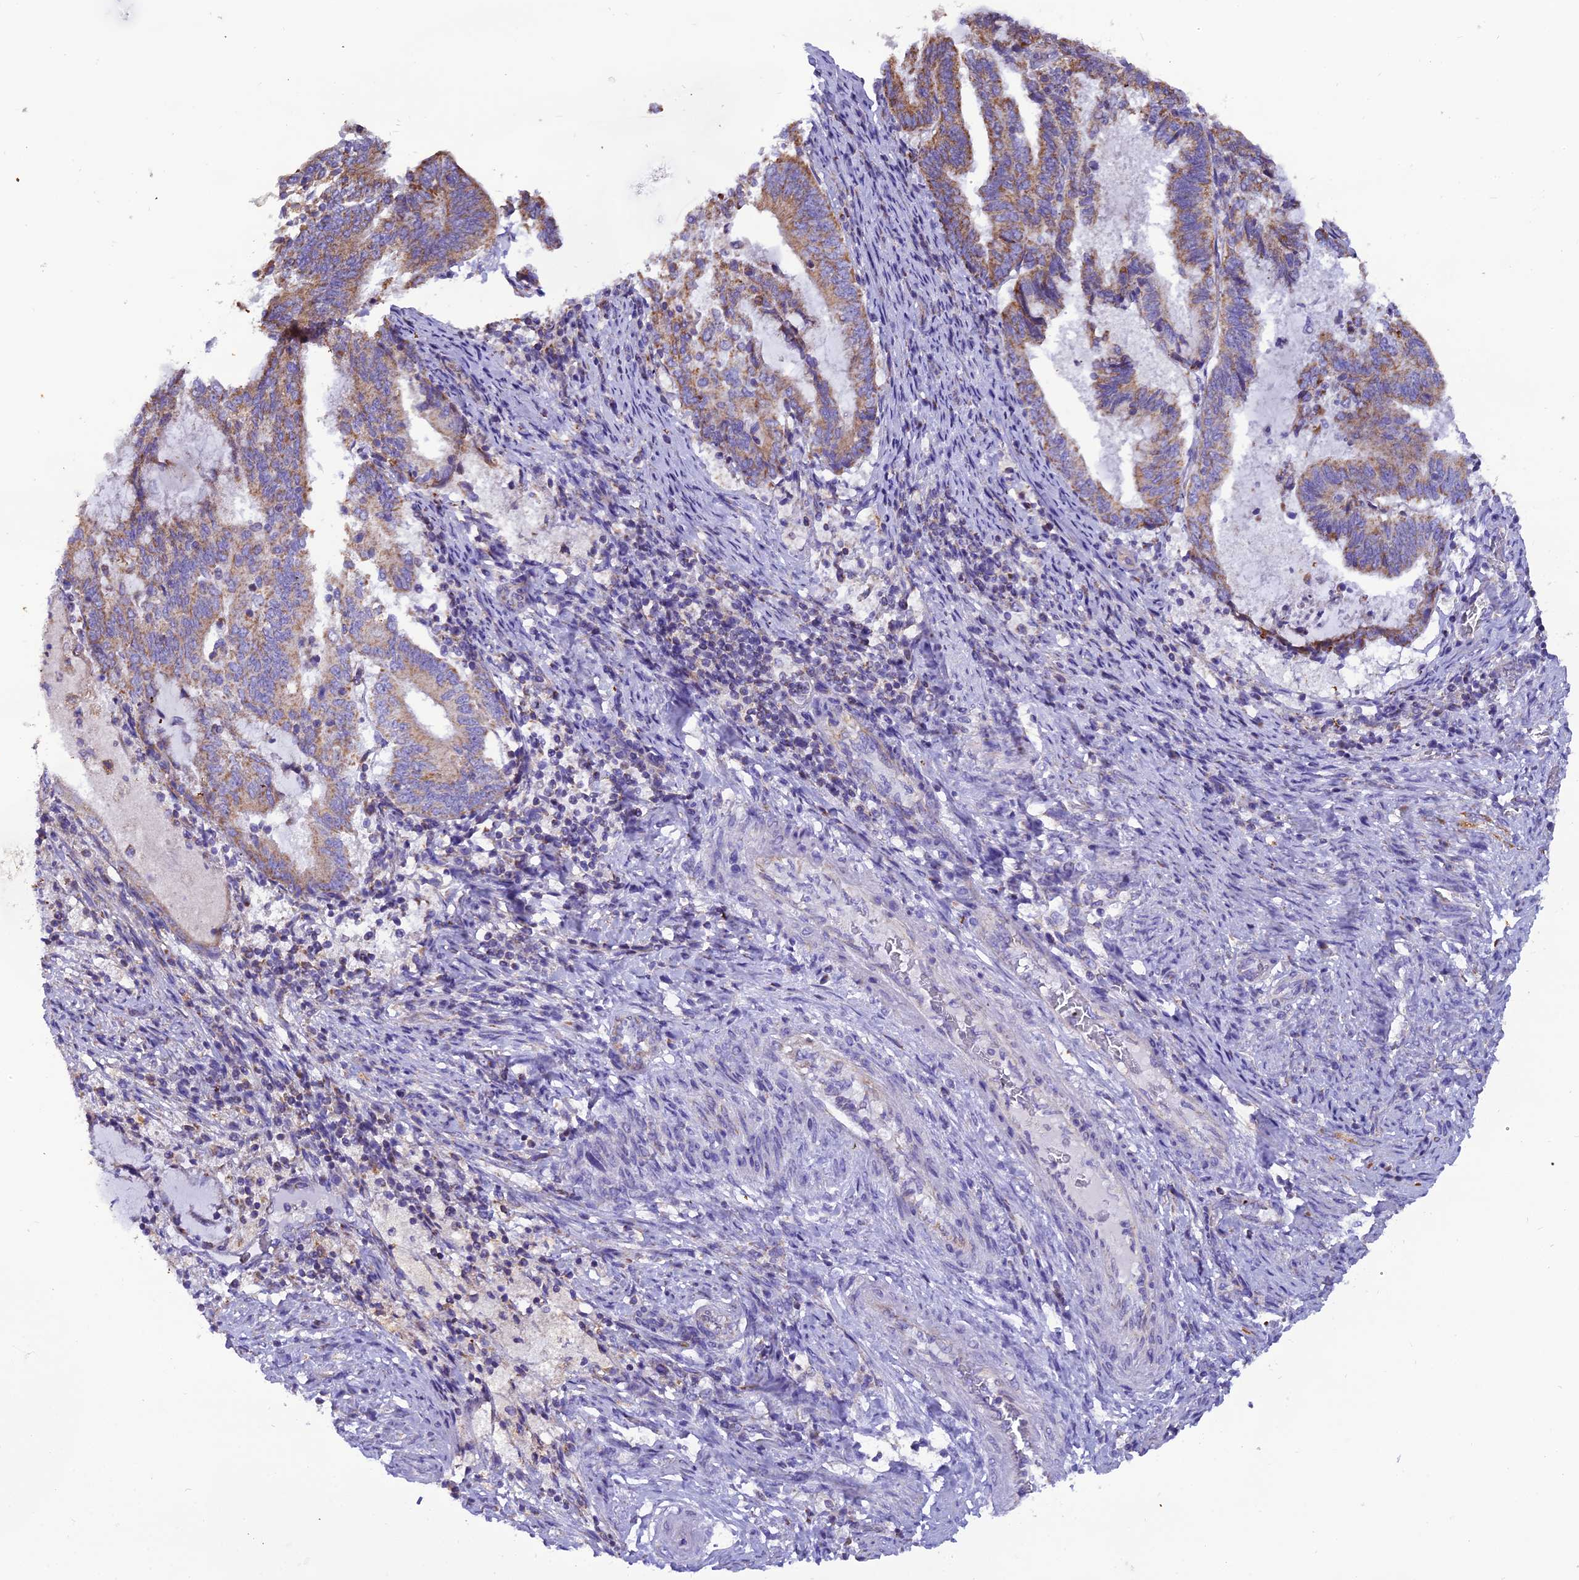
{"staining": {"intensity": "moderate", "quantity": "25%-75%", "location": "cytoplasmic/membranous"}, "tissue": "endometrial cancer", "cell_type": "Tumor cells", "image_type": "cancer", "snomed": [{"axis": "morphology", "description": "Adenocarcinoma, NOS"}, {"axis": "topography", "description": "Endometrium"}], "caption": "IHC staining of adenocarcinoma (endometrial), which reveals medium levels of moderate cytoplasmic/membranous staining in about 25%-75% of tumor cells indicating moderate cytoplasmic/membranous protein expression. The staining was performed using DAB (brown) for protein detection and nuclei were counterstained in hematoxylin (blue).", "gene": "GPD1", "patient": {"sex": "female", "age": 80}}